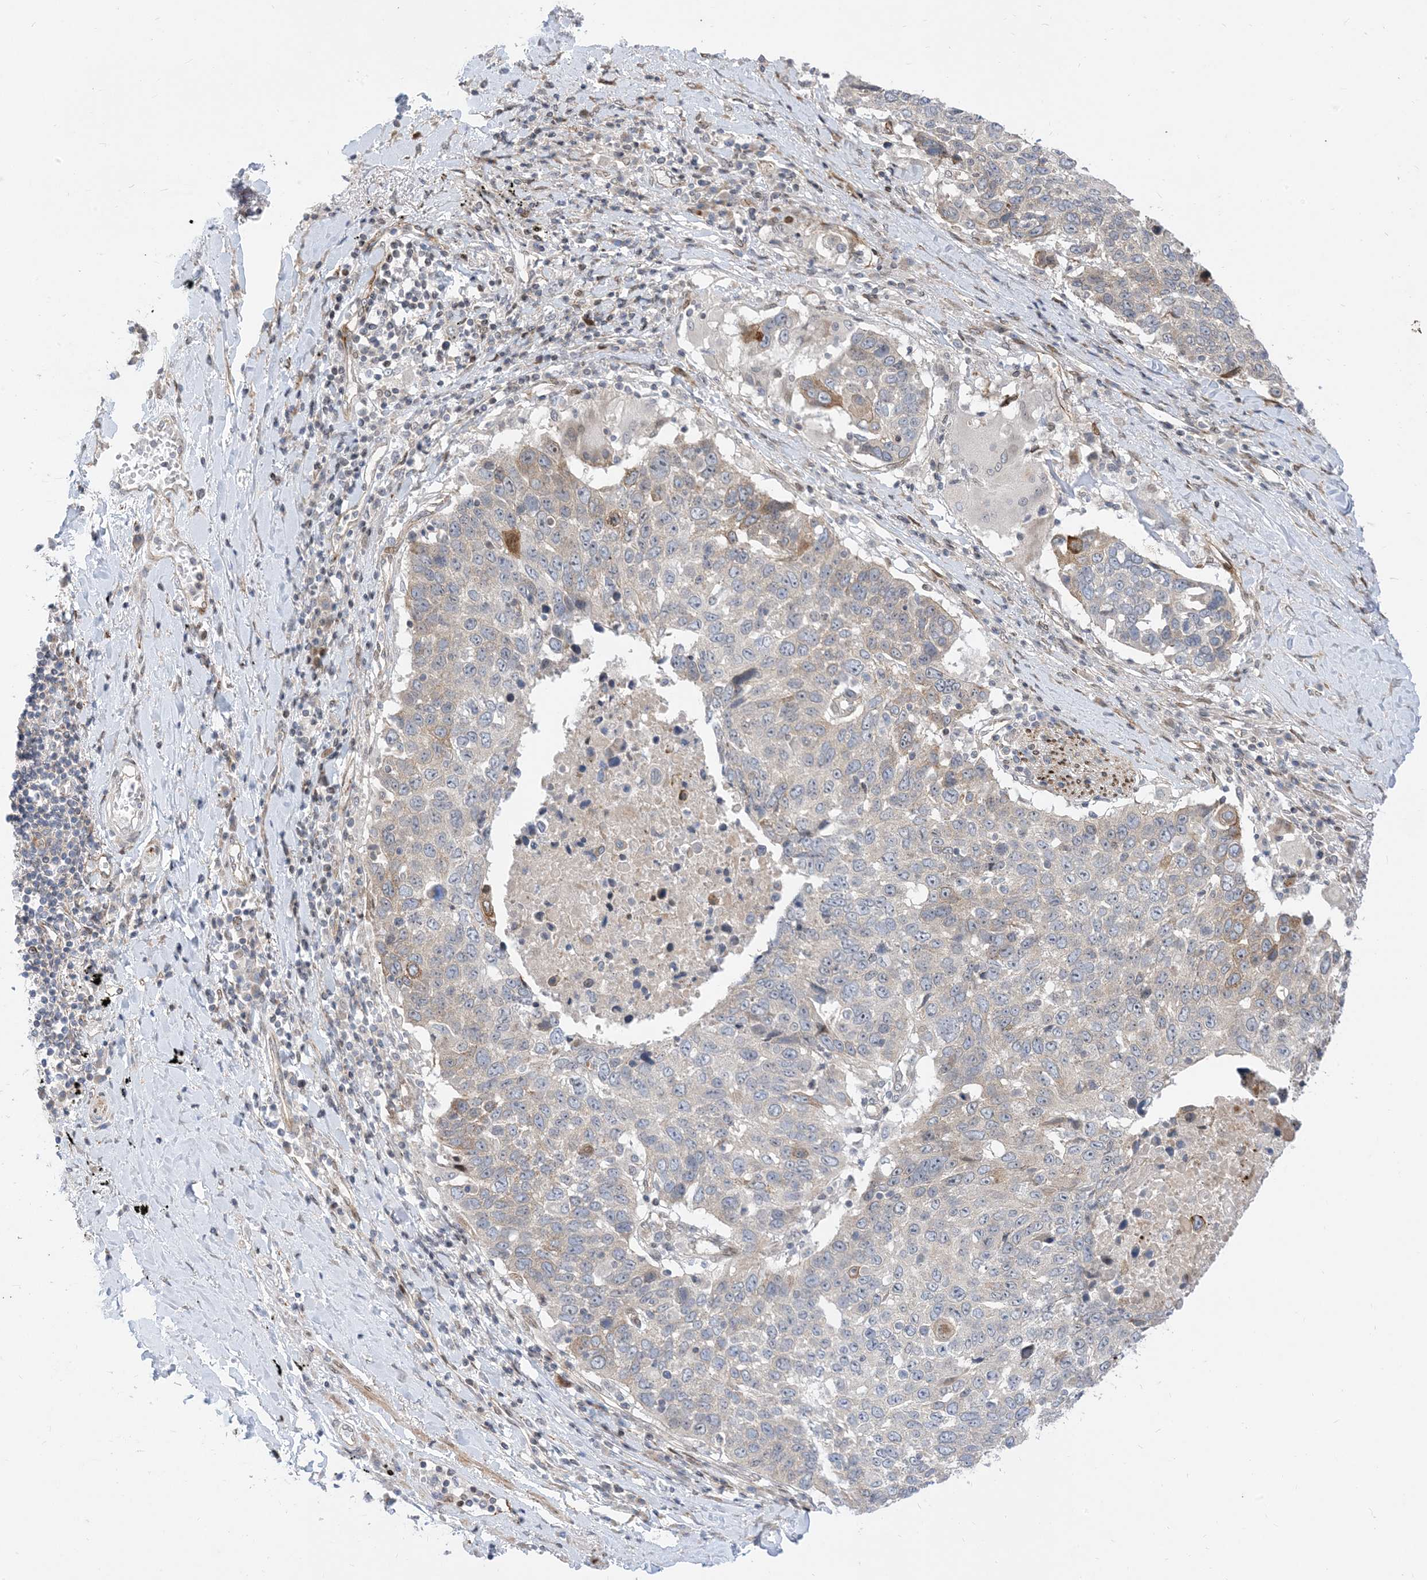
{"staining": {"intensity": "weak", "quantity": "<25%", "location": "cytoplasmic/membranous"}, "tissue": "lung cancer", "cell_type": "Tumor cells", "image_type": "cancer", "snomed": [{"axis": "morphology", "description": "Squamous cell carcinoma, NOS"}, {"axis": "topography", "description": "Lung"}], "caption": "DAB immunohistochemical staining of human lung cancer displays no significant staining in tumor cells. (Brightfield microscopy of DAB (3,3'-diaminobenzidine) immunohistochemistry (IHC) at high magnification).", "gene": "TYSND1", "patient": {"sex": "male", "age": 66}}